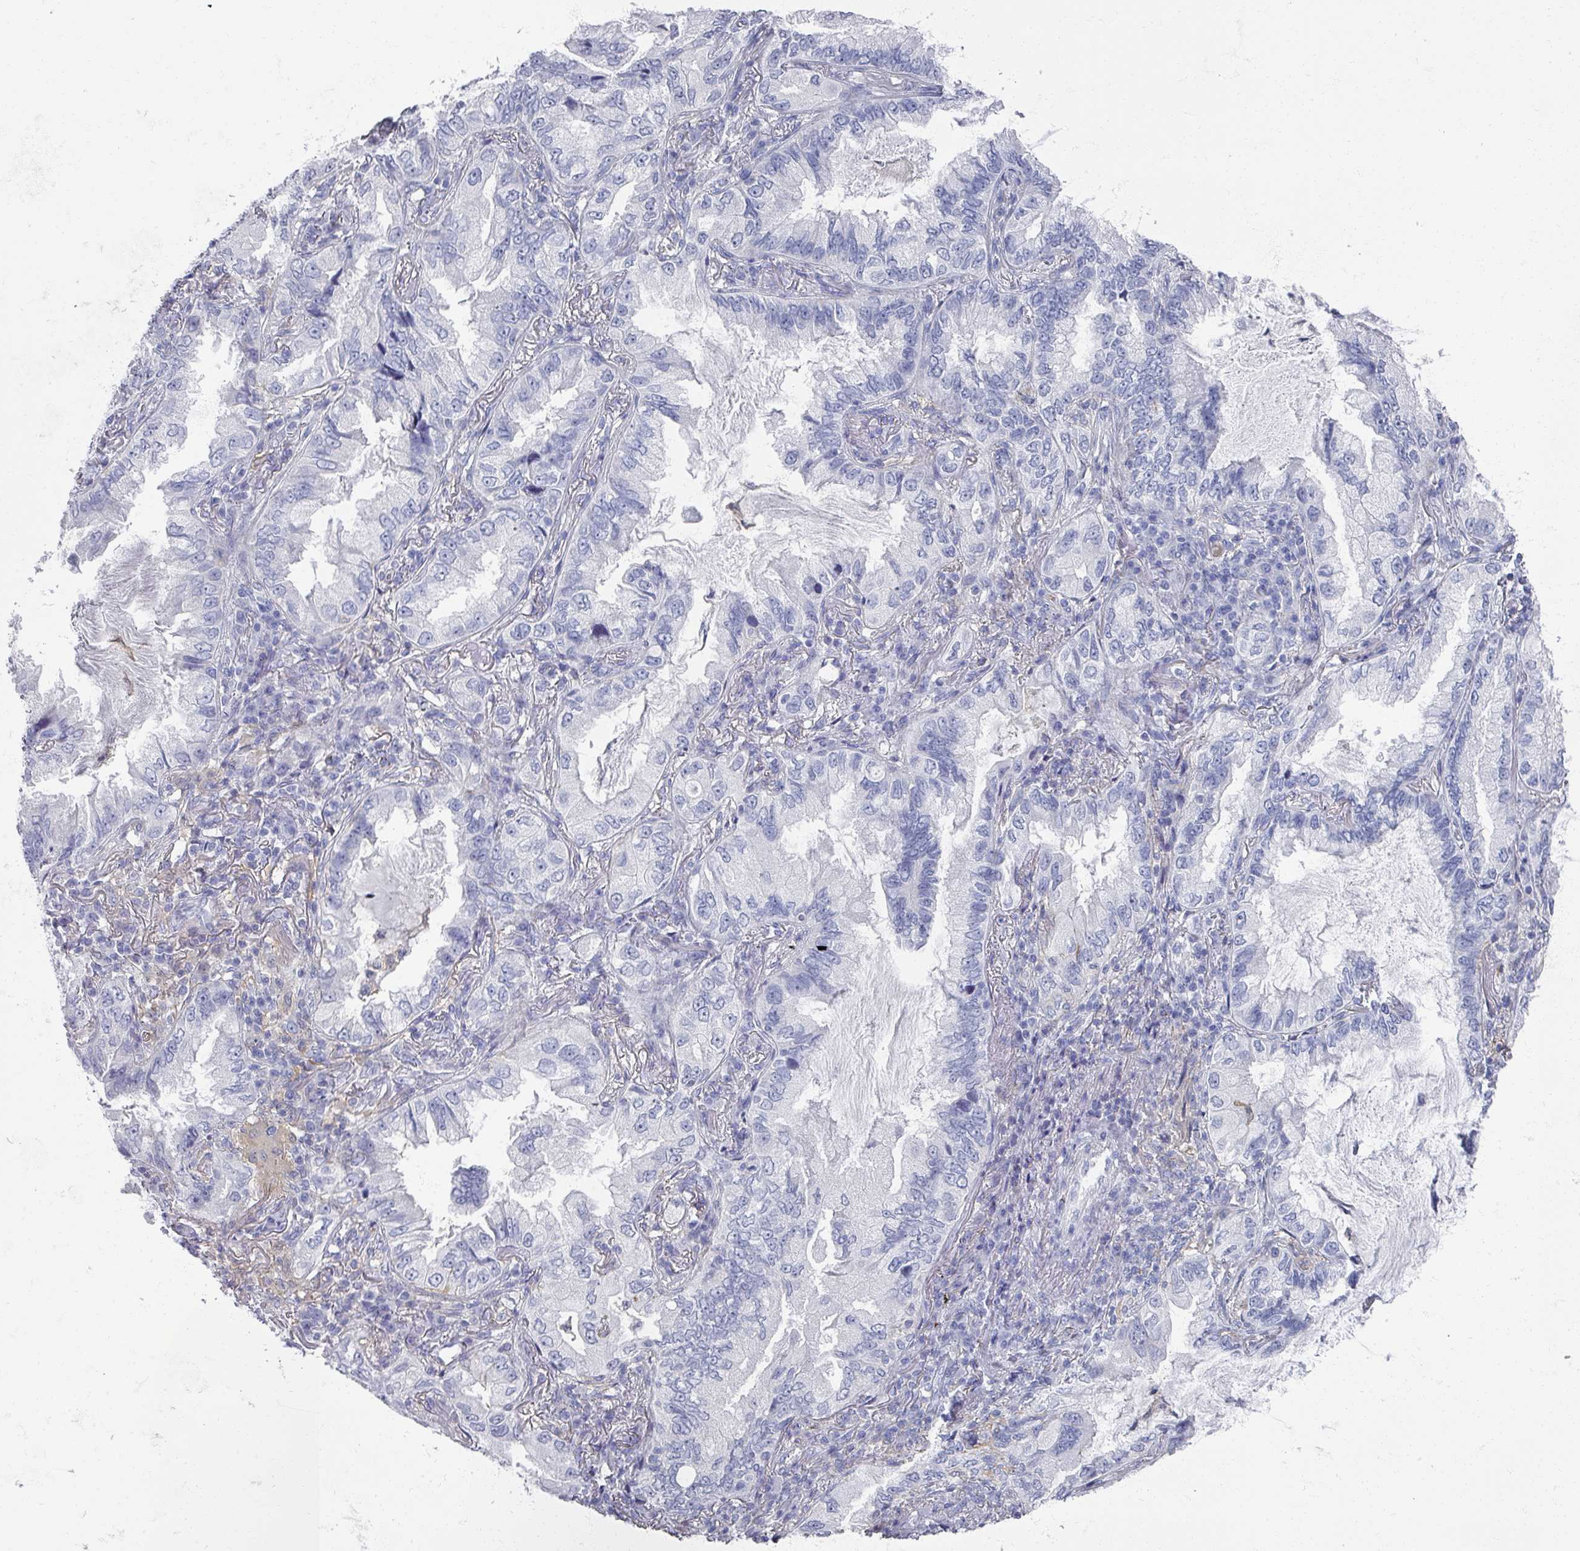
{"staining": {"intensity": "negative", "quantity": "none", "location": "none"}, "tissue": "lung cancer", "cell_type": "Tumor cells", "image_type": "cancer", "snomed": [{"axis": "morphology", "description": "Adenocarcinoma, NOS"}, {"axis": "topography", "description": "Lung"}], "caption": "Tumor cells are negative for protein expression in human adenocarcinoma (lung).", "gene": "OMG", "patient": {"sex": "female", "age": 69}}